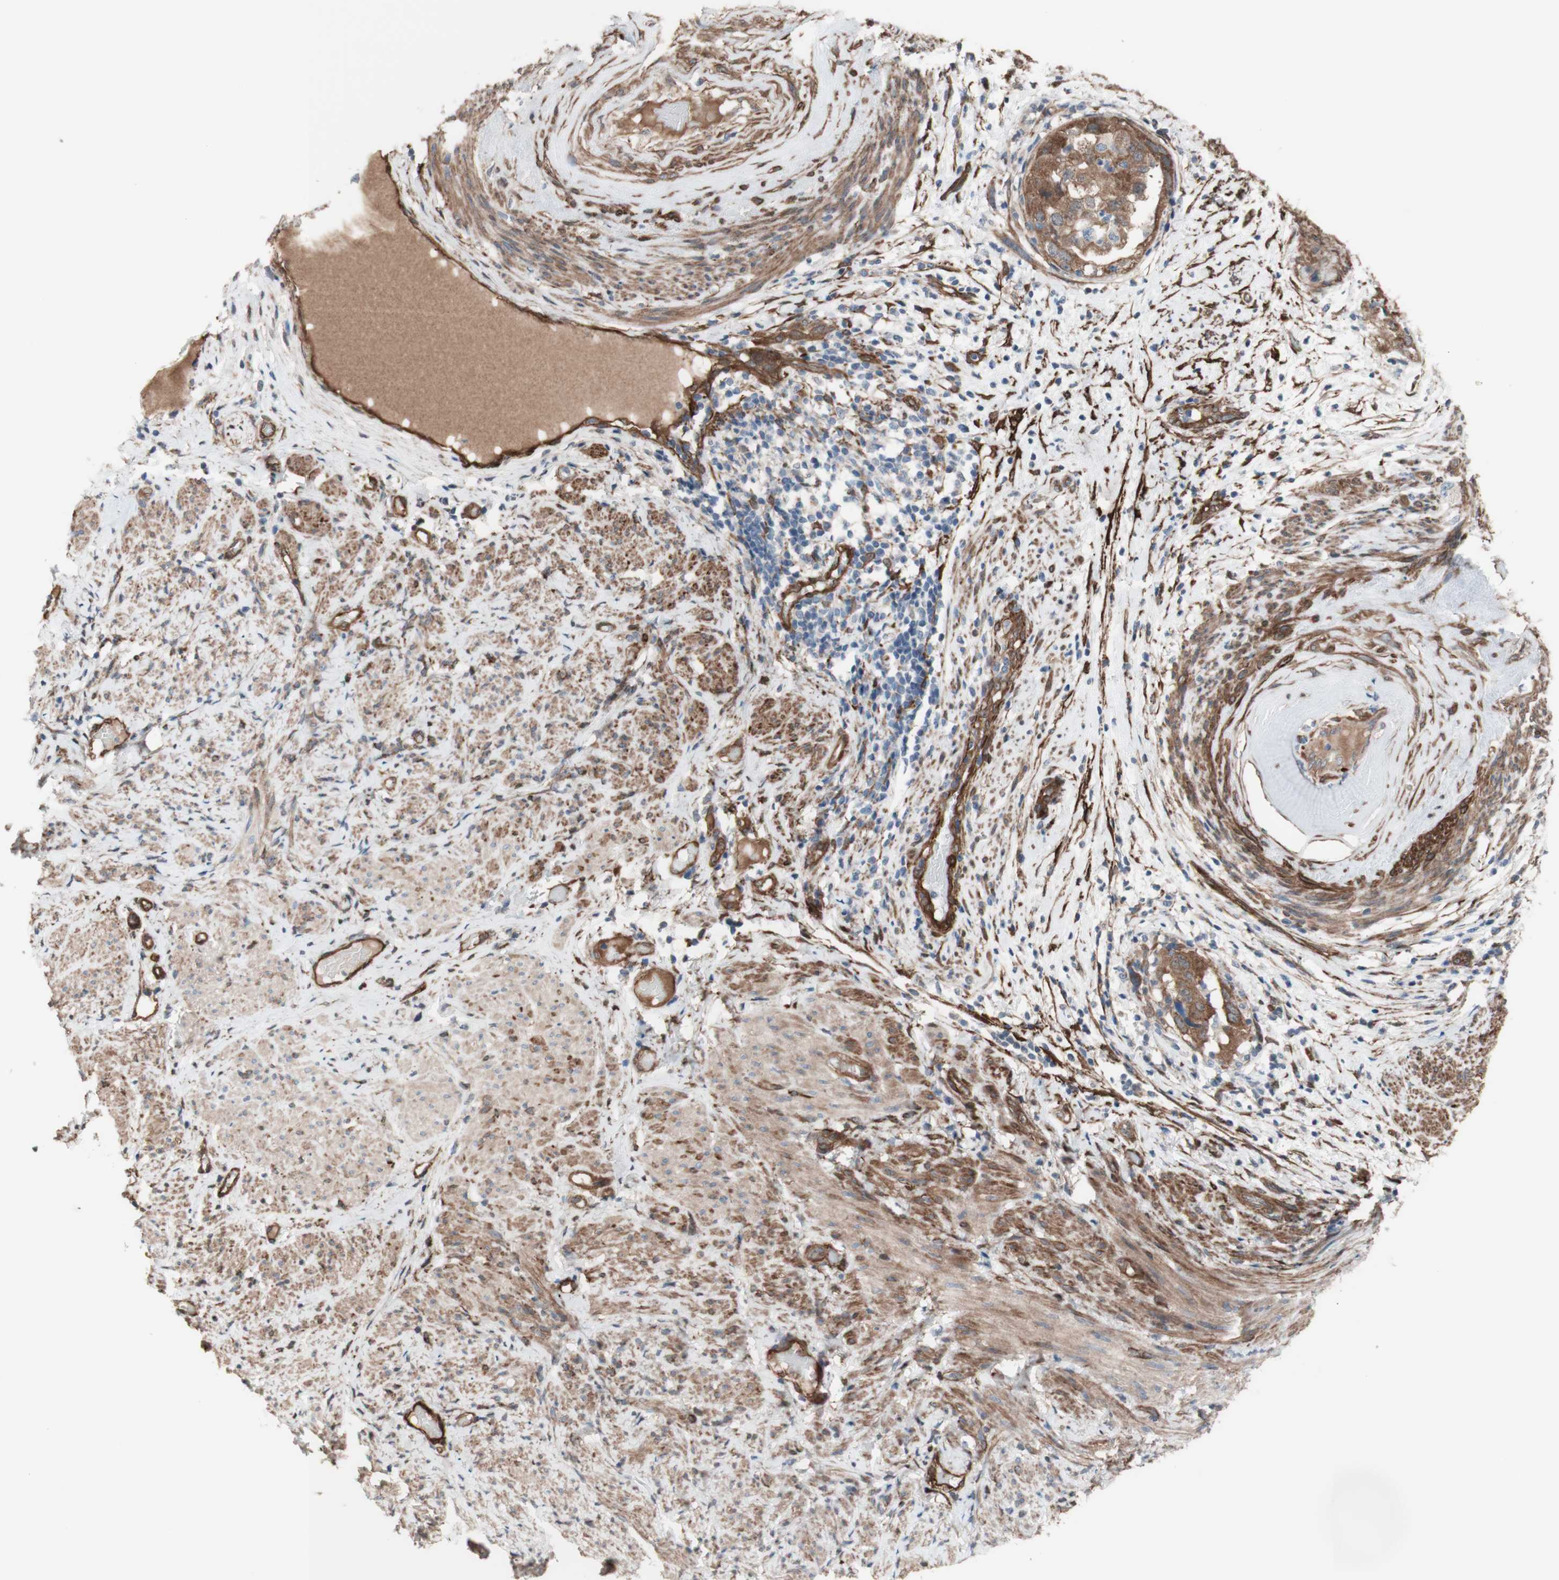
{"staining": {"intensity": "moderate", "quantity": ">75%", "location": "cytoplasmic/membranous"}, "tissue": "endometrial cancer", "cell_type": "Tumor cells", "image_type": "cancer", "snomed": [{"axis": "morphology", "description": "Adenocarcinoma, NOS"}, {"axis": "topography", "description": "Endometrium"}], "caption": "The image demonstrates a brown stain indicating the presence of a protein in the cytoplasmic/membranous of tumor cells in endometrial cancer.", "gene": "CNN3", "patient": {"sex": "female", "age": 85}}